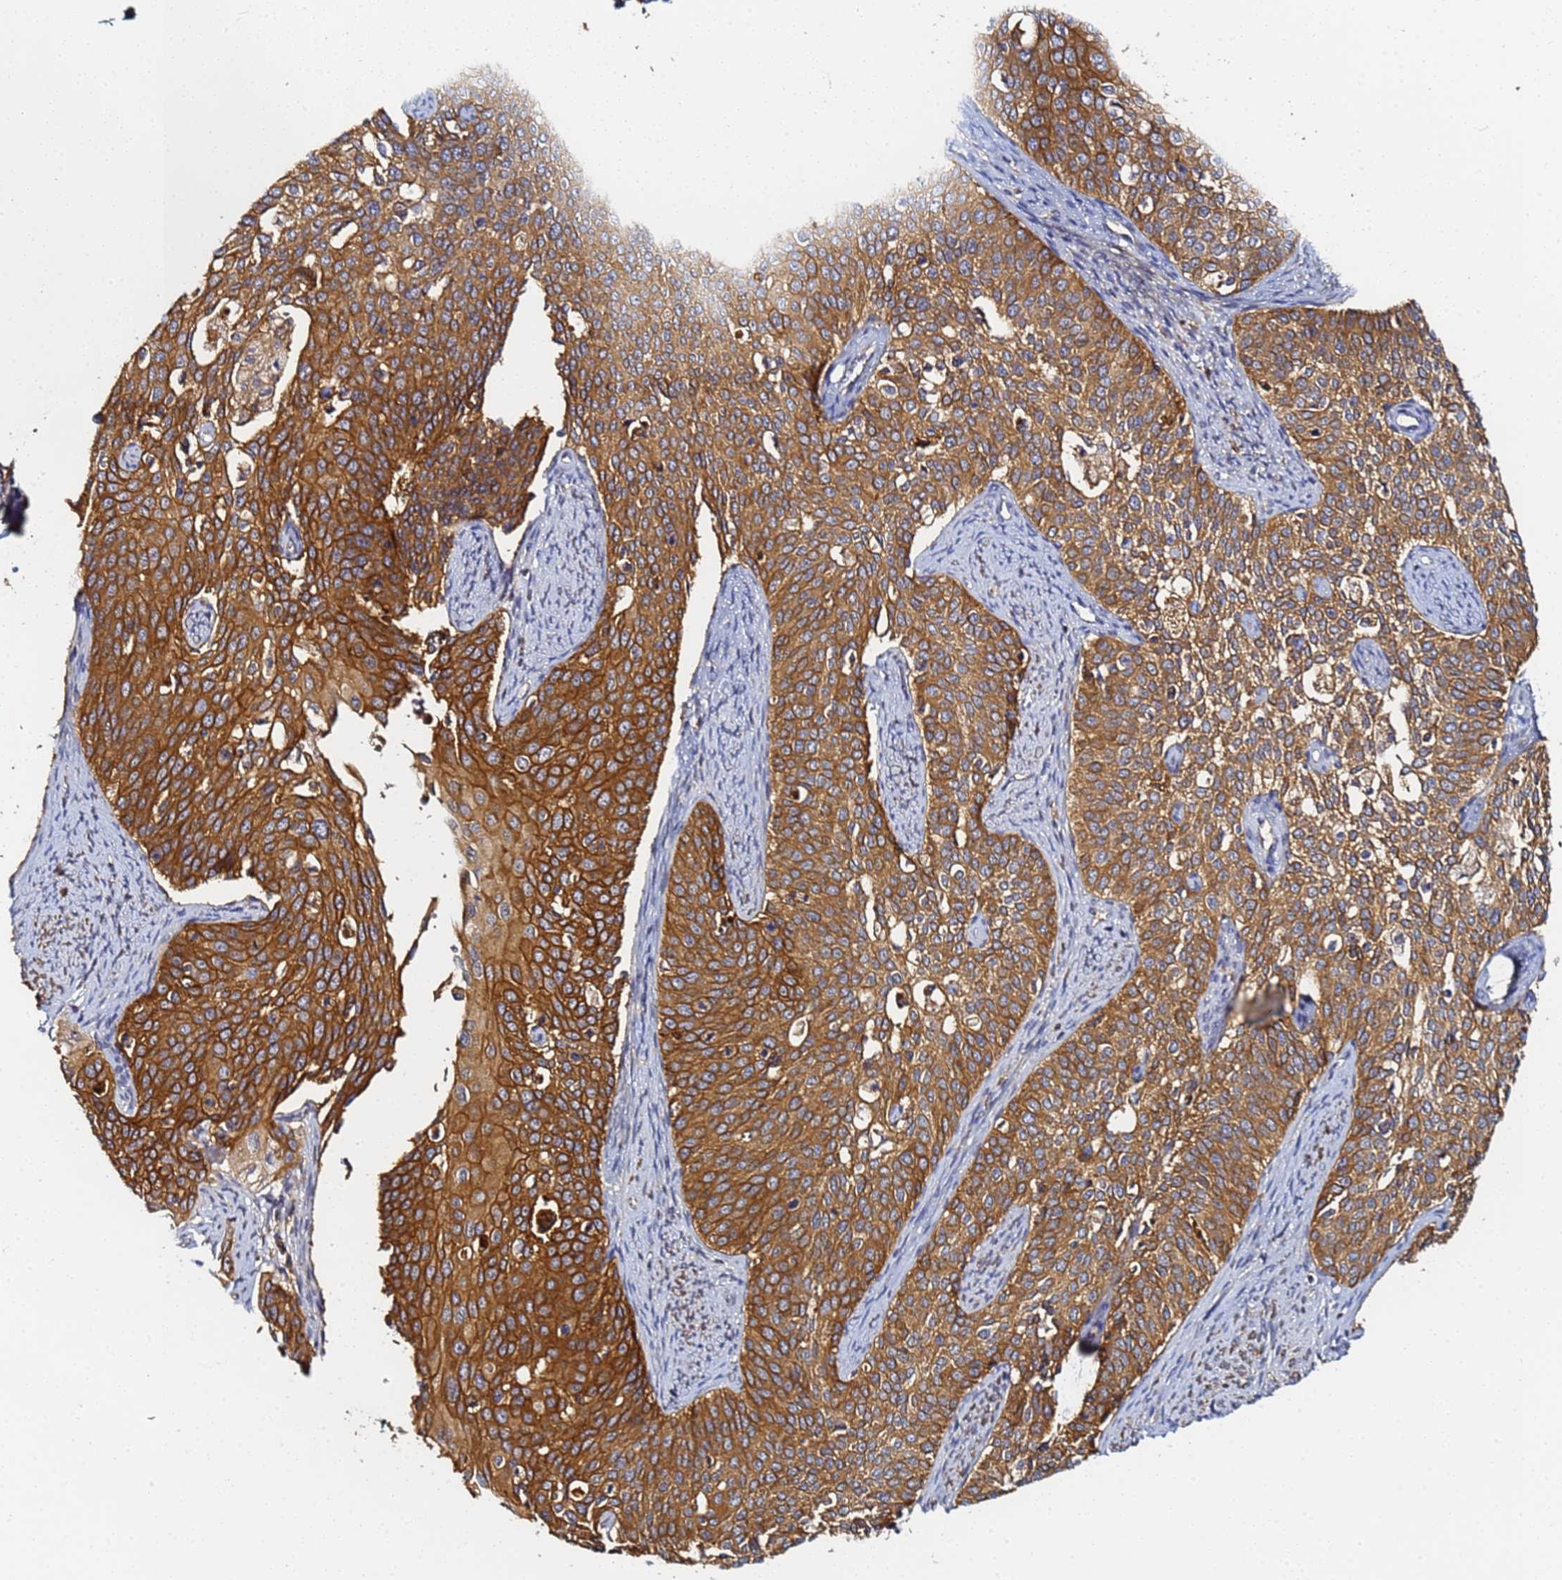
{"staining": {"intensity": "moderate", "quantity": ">75%", "location": "cytoplasmic/membranous"}, "tissue": "cervical cancer", "cell_type": "Tumor cells", "image_type": "cancer", "snomed": [{"axis": "morphology", "description": "Squamous cell carcinoma, NOS"}, {"axis": "topography", "description": "Cervix"}], "caption": "About >75% of tumor cells in human cervical squamous cell carcinoma reveal moderate cytoplasmic/membranous protein staining as visualized by brown immunohistochemical staining.", "gene": "LRRC69", "patient": {"sex": "female", "age": 44}}